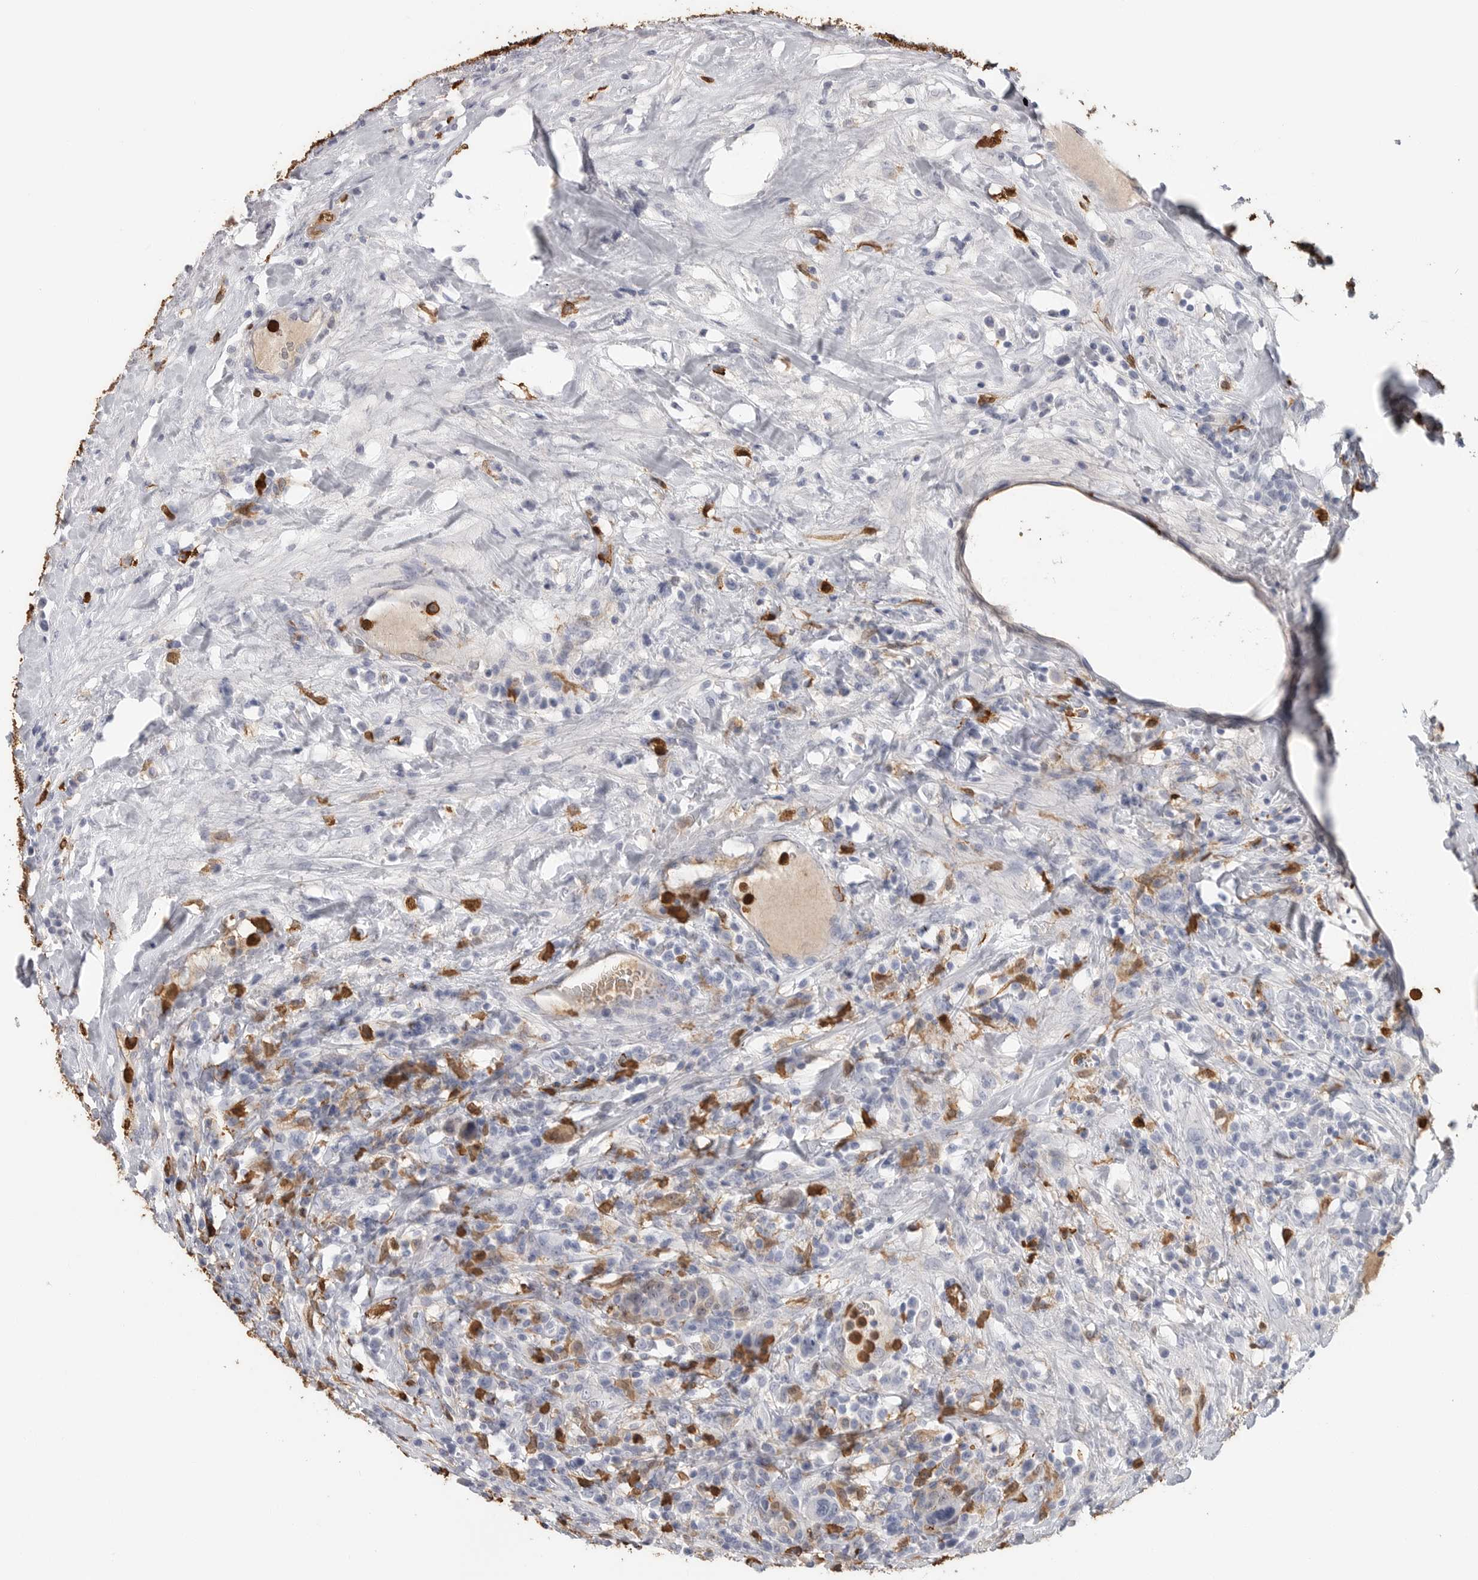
{"staining": {"intensity": "negative", "quantity": "none", "location": "none"}, "tissue": "breast cancer", "cell_type": "Tumor cells", "image_type": "cancer", "snomed": [{"axis": "morphology", "description": "Duct carcinoma"}, {"axis": "topography", "description": "Breast"}], "caption": "Histopathology image shows no significant protein positivity in tumor cells of breast cancer (infiltrating ductal carcinoma).", "gene": "CYB561D1", "patient": {"sex": "female", "age": 37}}